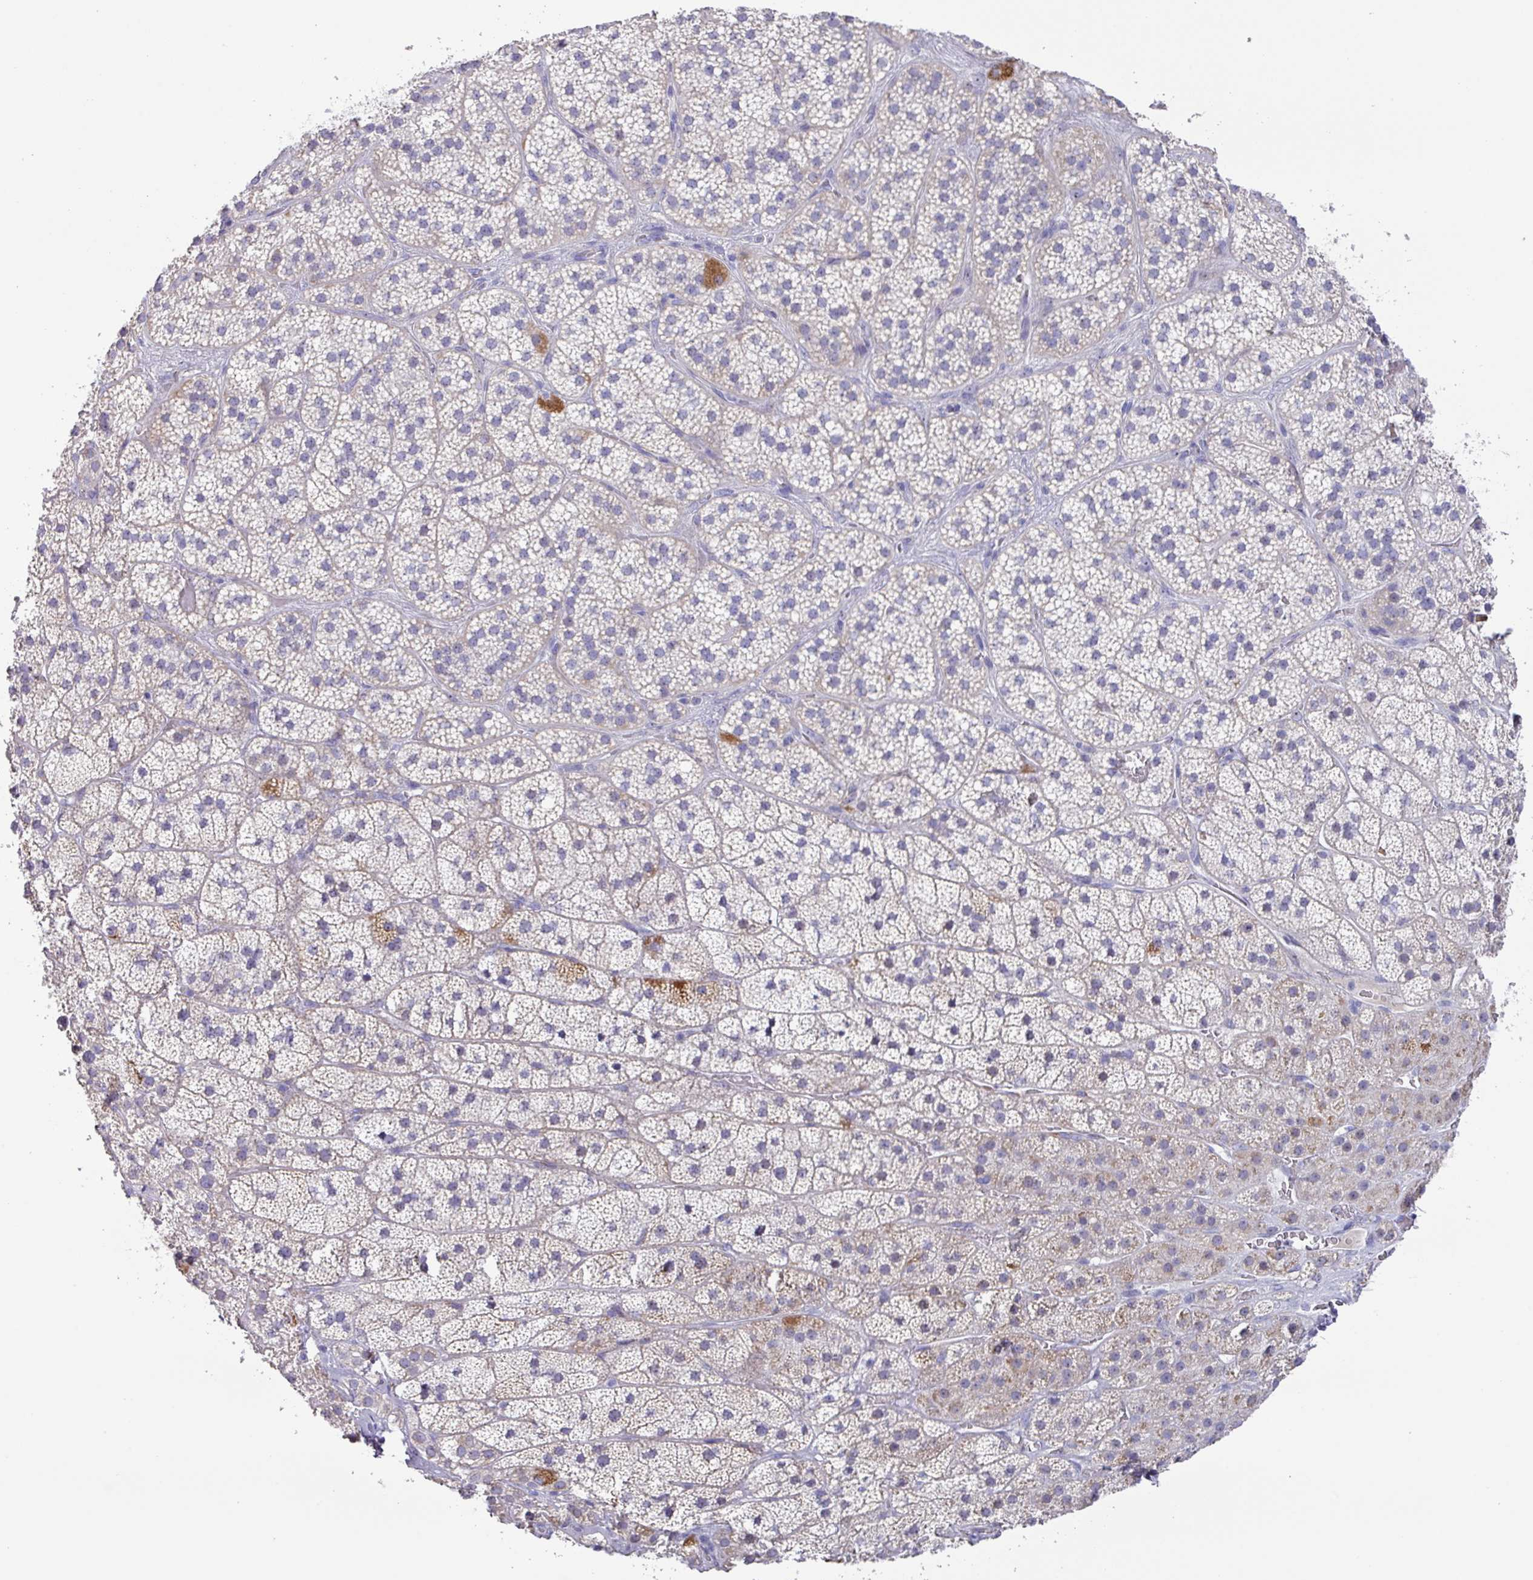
{"staining": {"intensity": "moderate", "quantity": "<25%", "location": "cytoplasmic/membranous"}, "tissue": "adrenal gland", "cell_type": "Glandular cells", "image_type": "normal", "snomed": [{"axis": "morphology", "description": "Normal tissue, NOS"}, {"axis": "topography", "description": "Adrenal gland"}], "caption": "Protein staining of normal adrenal gland displays moderate cytoplasmic/membranous positivity in approximately <25% of glandular cells.", "gene": "MT", "patient": {"sex": "male", "age": 57}}